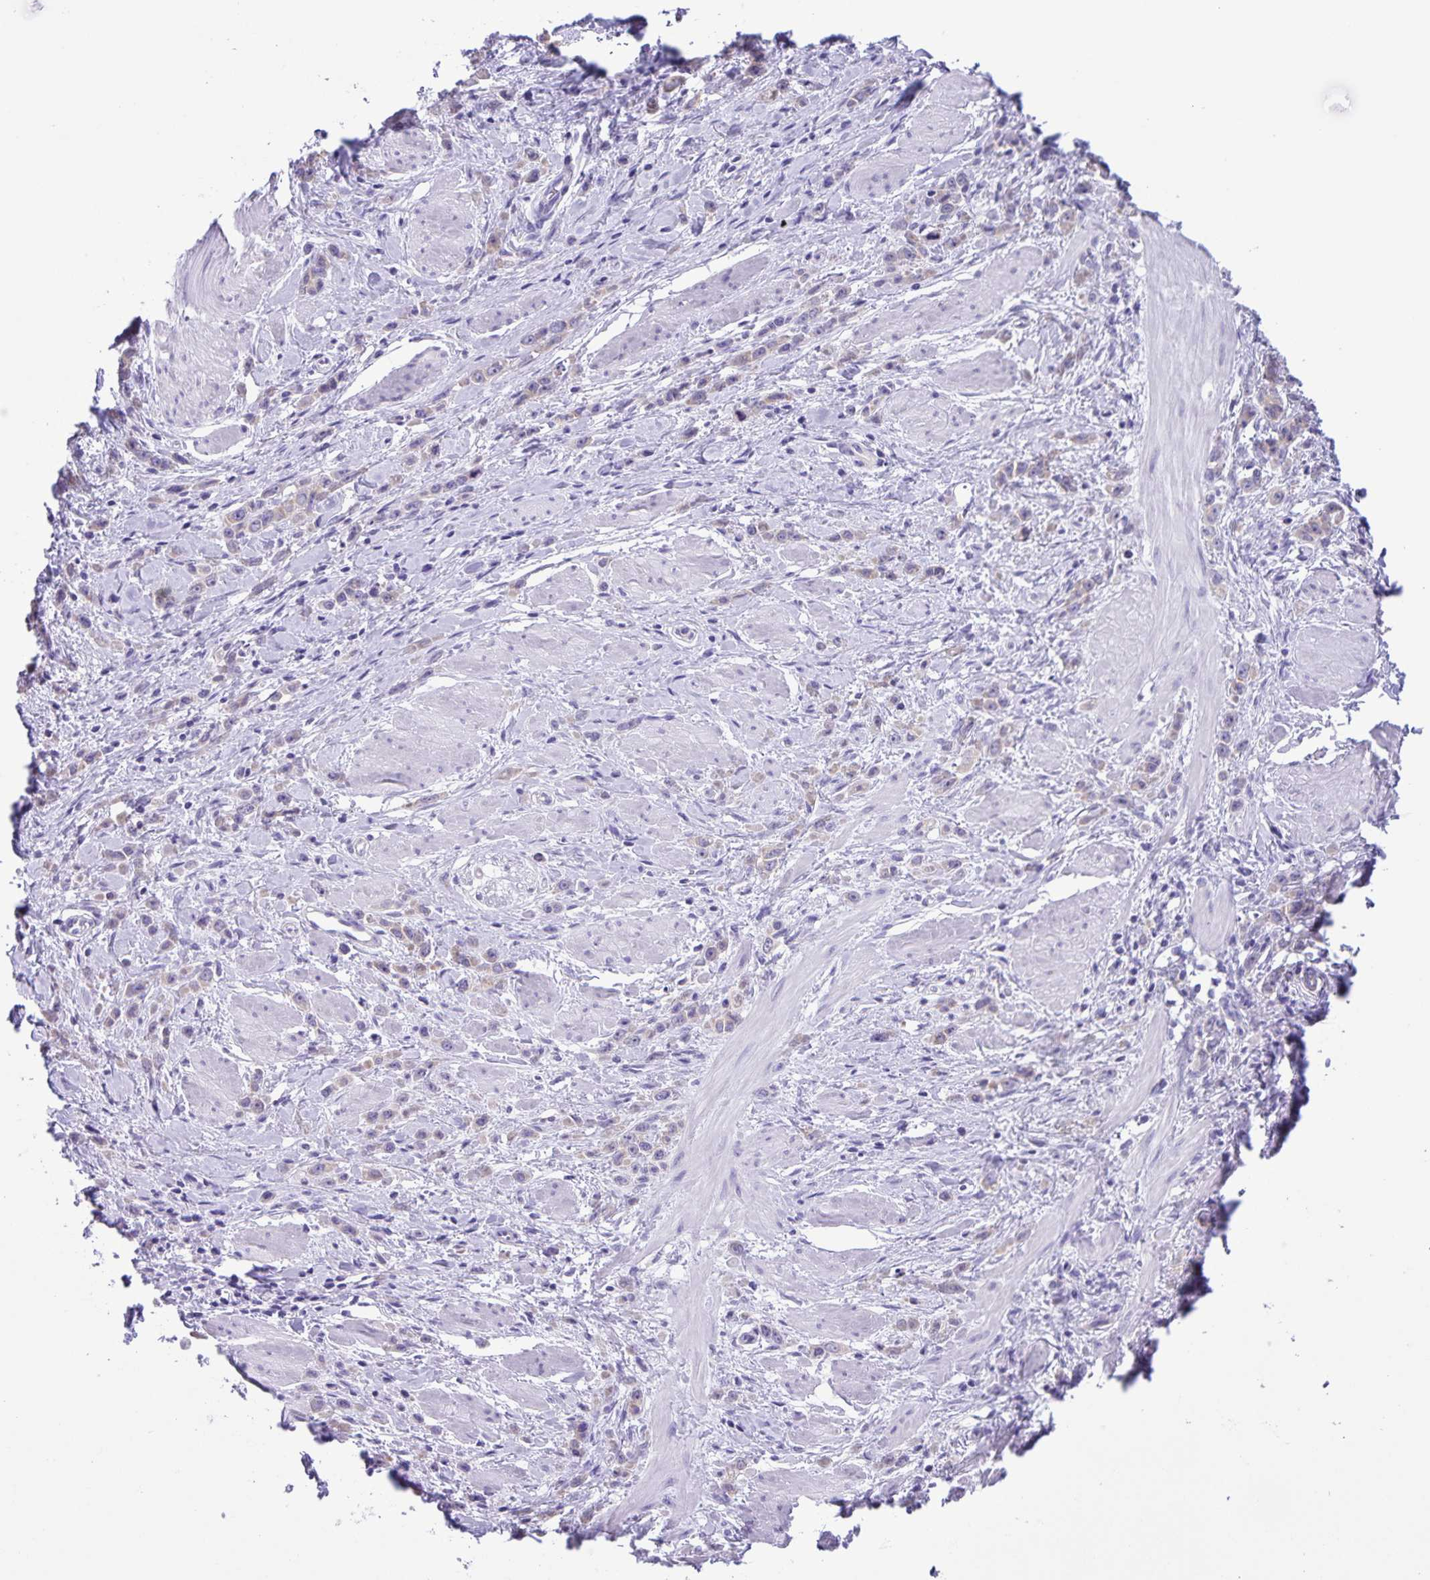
{"staining": {"intensity": "weak", "quantity": "<25%", "location": "cytoplasmic/membranous"}, "tissue": "stomach cancer", "cell_type": "Tumor cells", "image_type": "cancer", "snomed": [{"axis": "morphology", "description": "Adenocarcinoma, NOS"}, {"axis": "topography", "description": "Stomach"}], "caption": "Immunohistochemistry (IHC) of human stomach cancer (adenocarcinoma) shows no staining in tumor cells. (Brightfield microscopy of DAB (3,3'-diaminobenzidine) immunohistochemistry (IHC) at high magnification).", "gene": "CAPSL", "patient": {"sex": "male", "age": 47}}